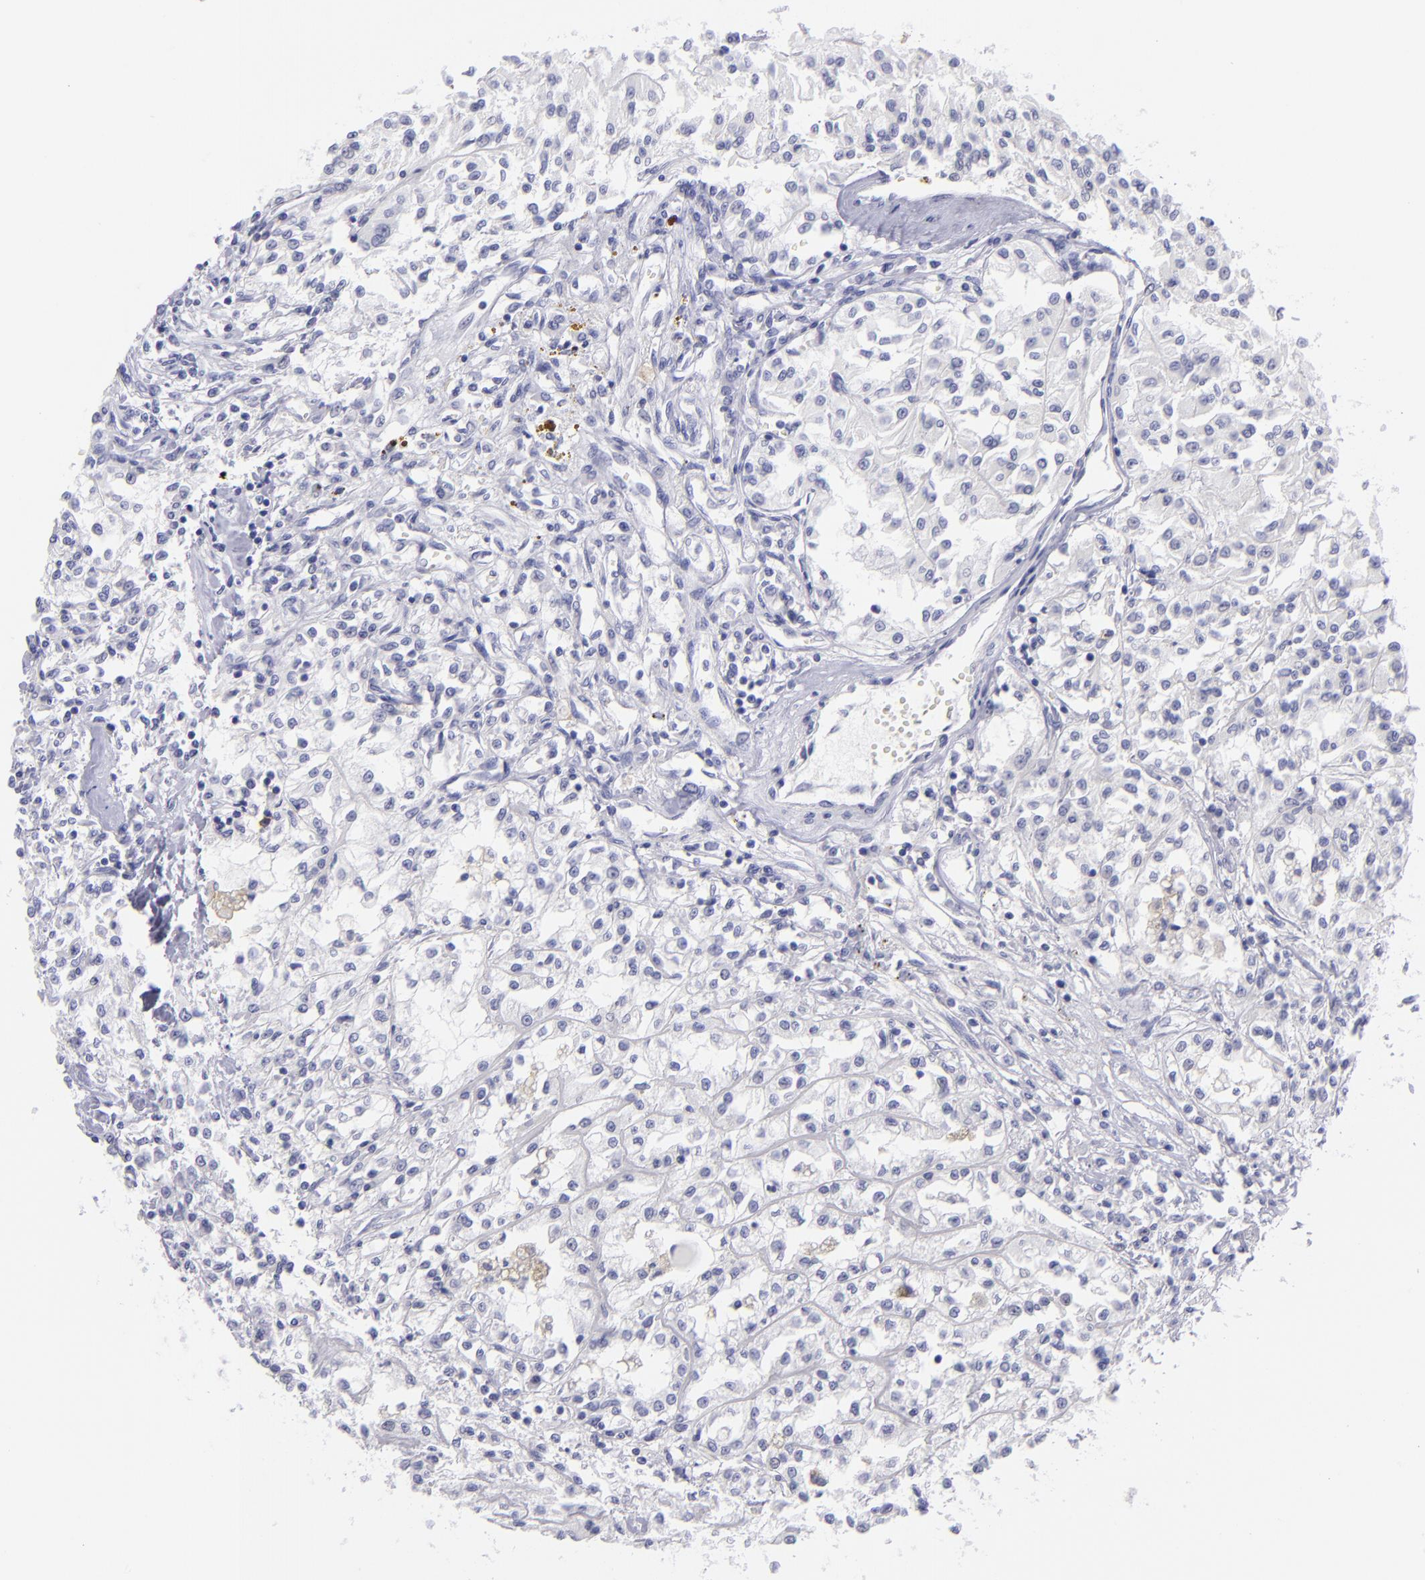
{"staining": {"intensity": "negative", "quantity": "none", "location": "none"}, "tissue": "renal cancer", "cell_type": "Tumor cells", "image_type": "cancer", "snomed": [{"axis": "morphology", "description": "Adenocarcinoma, NOS"}, {"axis": "topography", "description": "Kidney"}], "caption": "DAB immunohistochemical staining of human renal cancer (adenocarcinoma) demonstrates no significant expression in tumor cells.", "gene": "CD82", "patient": {"sex": "male", "age": 78}}